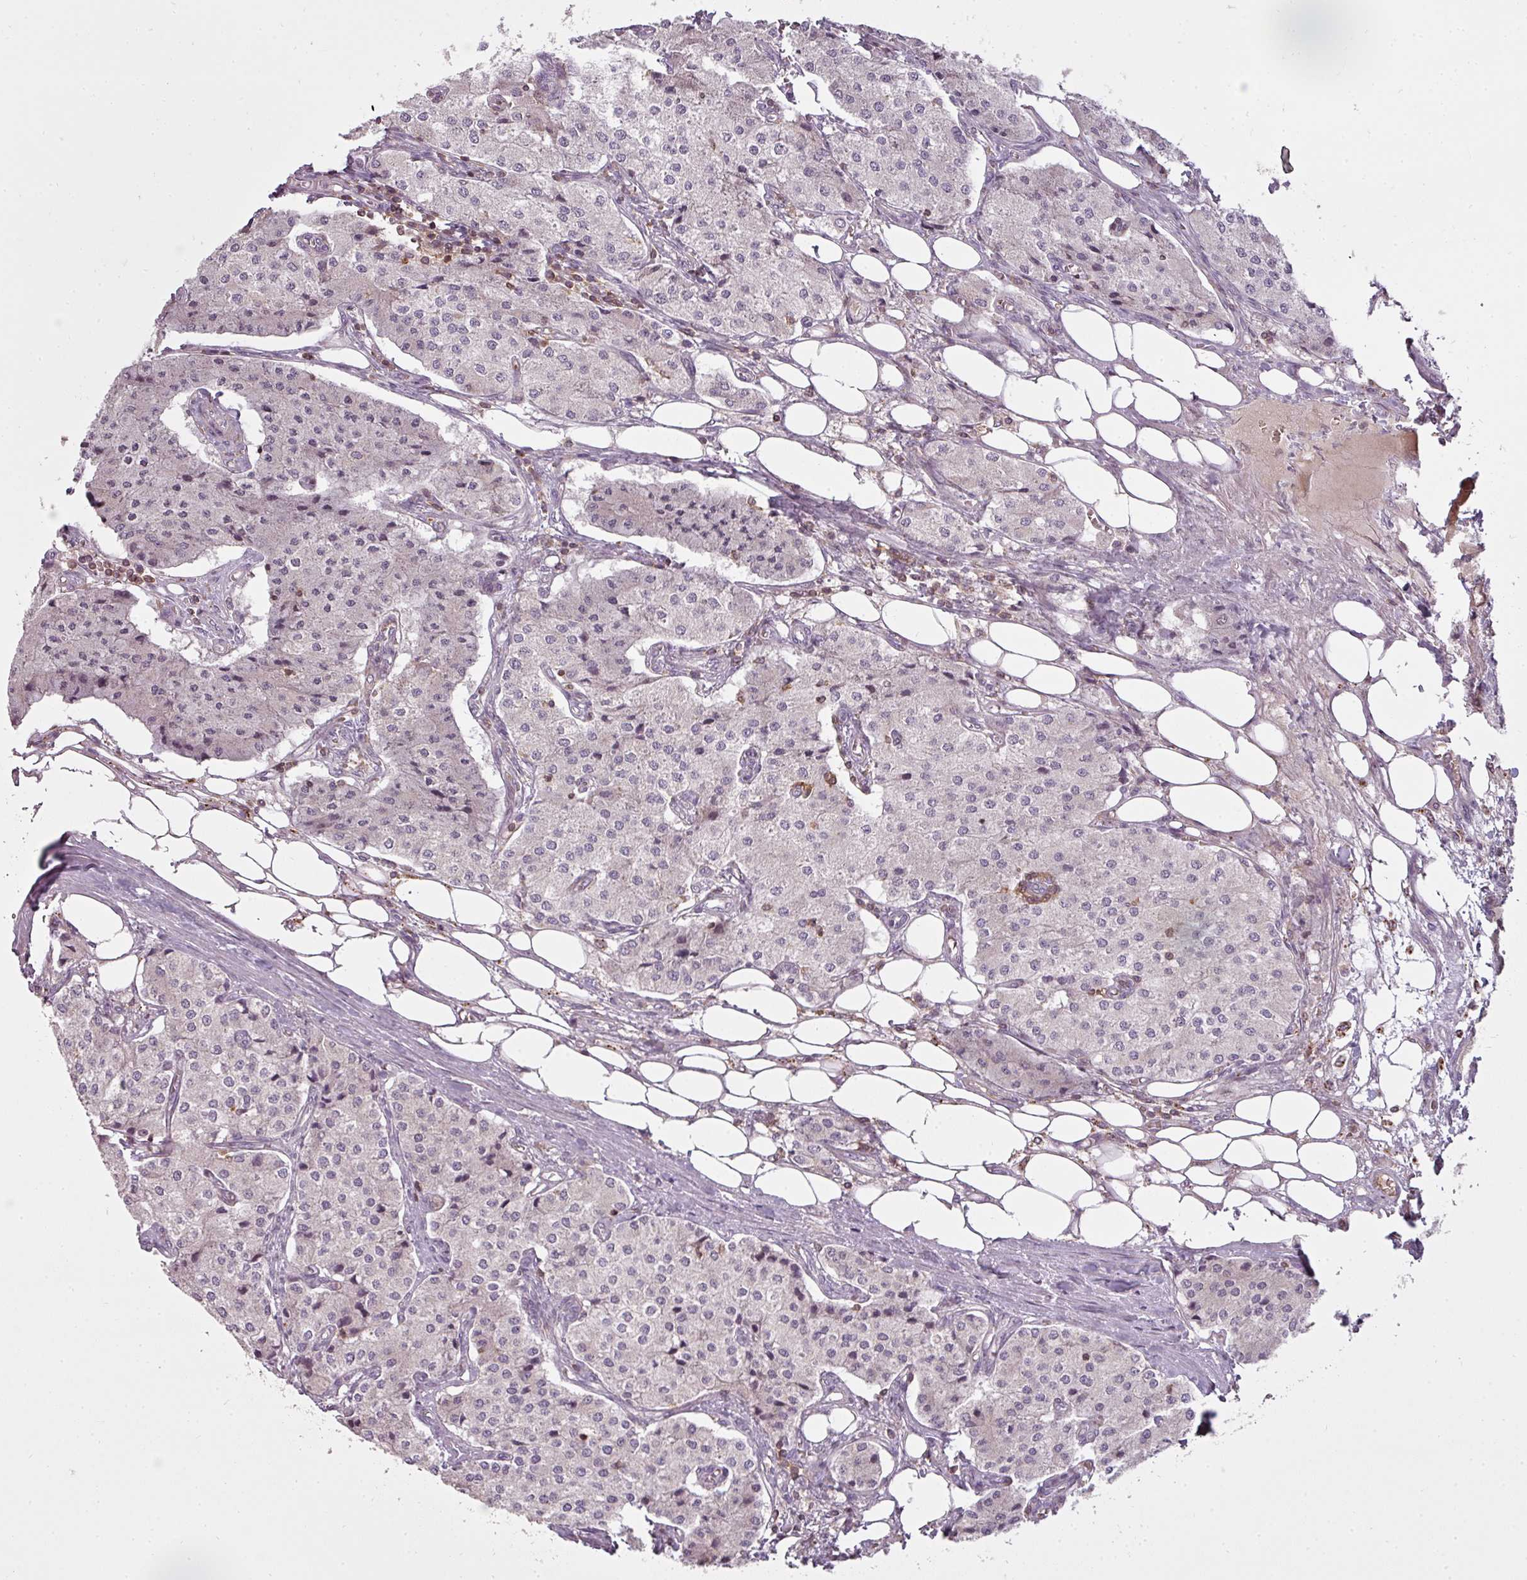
{"staining": {"intensity": "negative", "quantity": "none", "location": "none"}, "tissue": "carcinoid", "cell_type": "Tumor cells", "image_type": "cancer", "snomed": [{"axis": "morphology", "description": "Carcinoid, malignant, NOS"}, {"axis": "topography", "description": "Colon"}], "caption": "Immunohistochemical staining of human carcinoid (malignant) exhibits no significant positivity in tumor cells.", "gene": "STK4", "patient": {"sex": "female", "age": 52}}